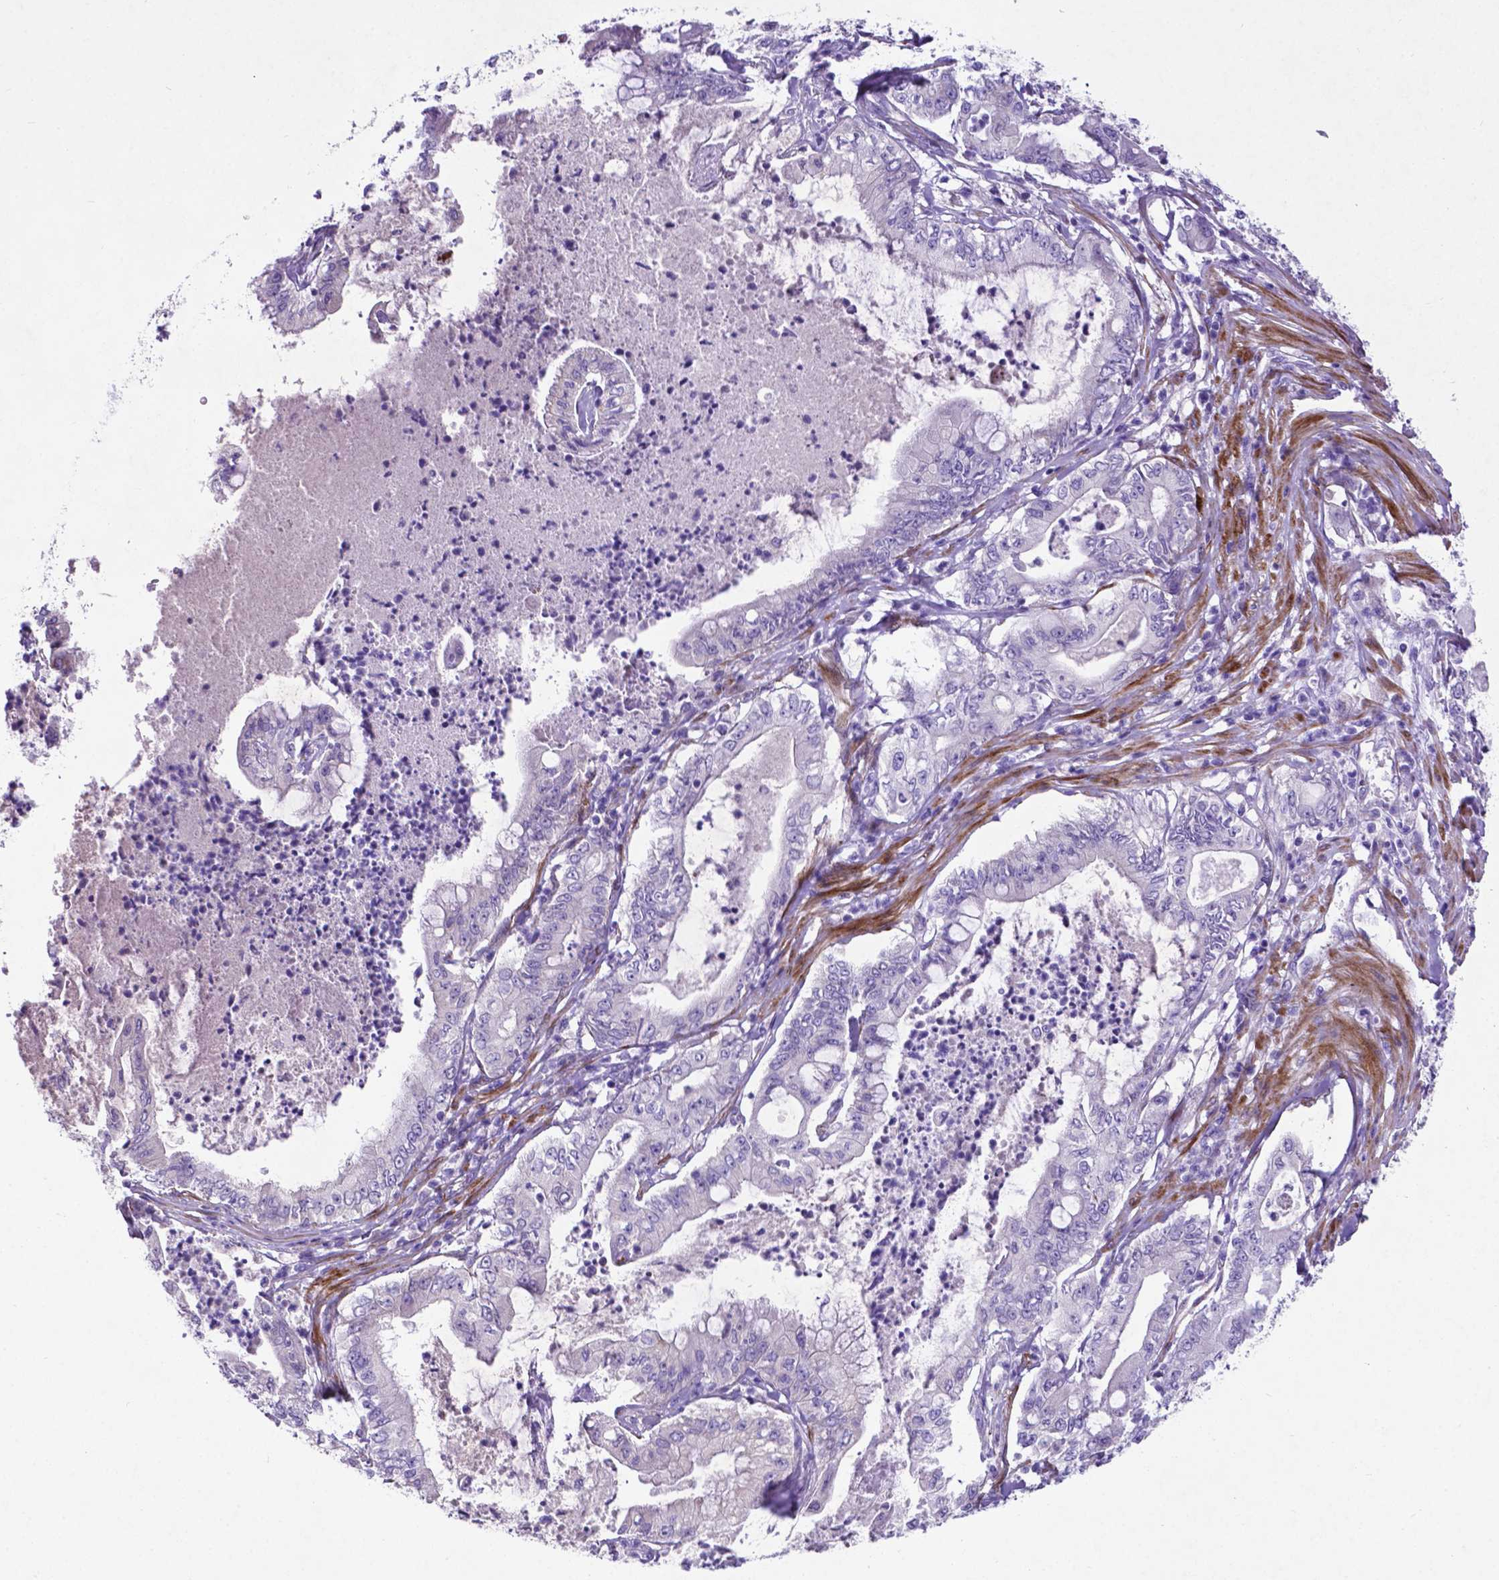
{"staining": {"intensity": "negative", "quantity": "none", "location": "none"}, "tissue": "pancreatic cancer", "cell_type": "Tumor cells", "image_type": "cancer", "snomed": [{"axis": "morphology", "description": "Adenocarcinoma, NOS"}, {"axis": "topography", "description": "Pancreas"}], "caption": "An image of pancreatic cancer stained for a protein exhibits no brown staining in tumor cells.", "gene": "PFKFB4", "patient": {"sex": "male", "age": 71}}